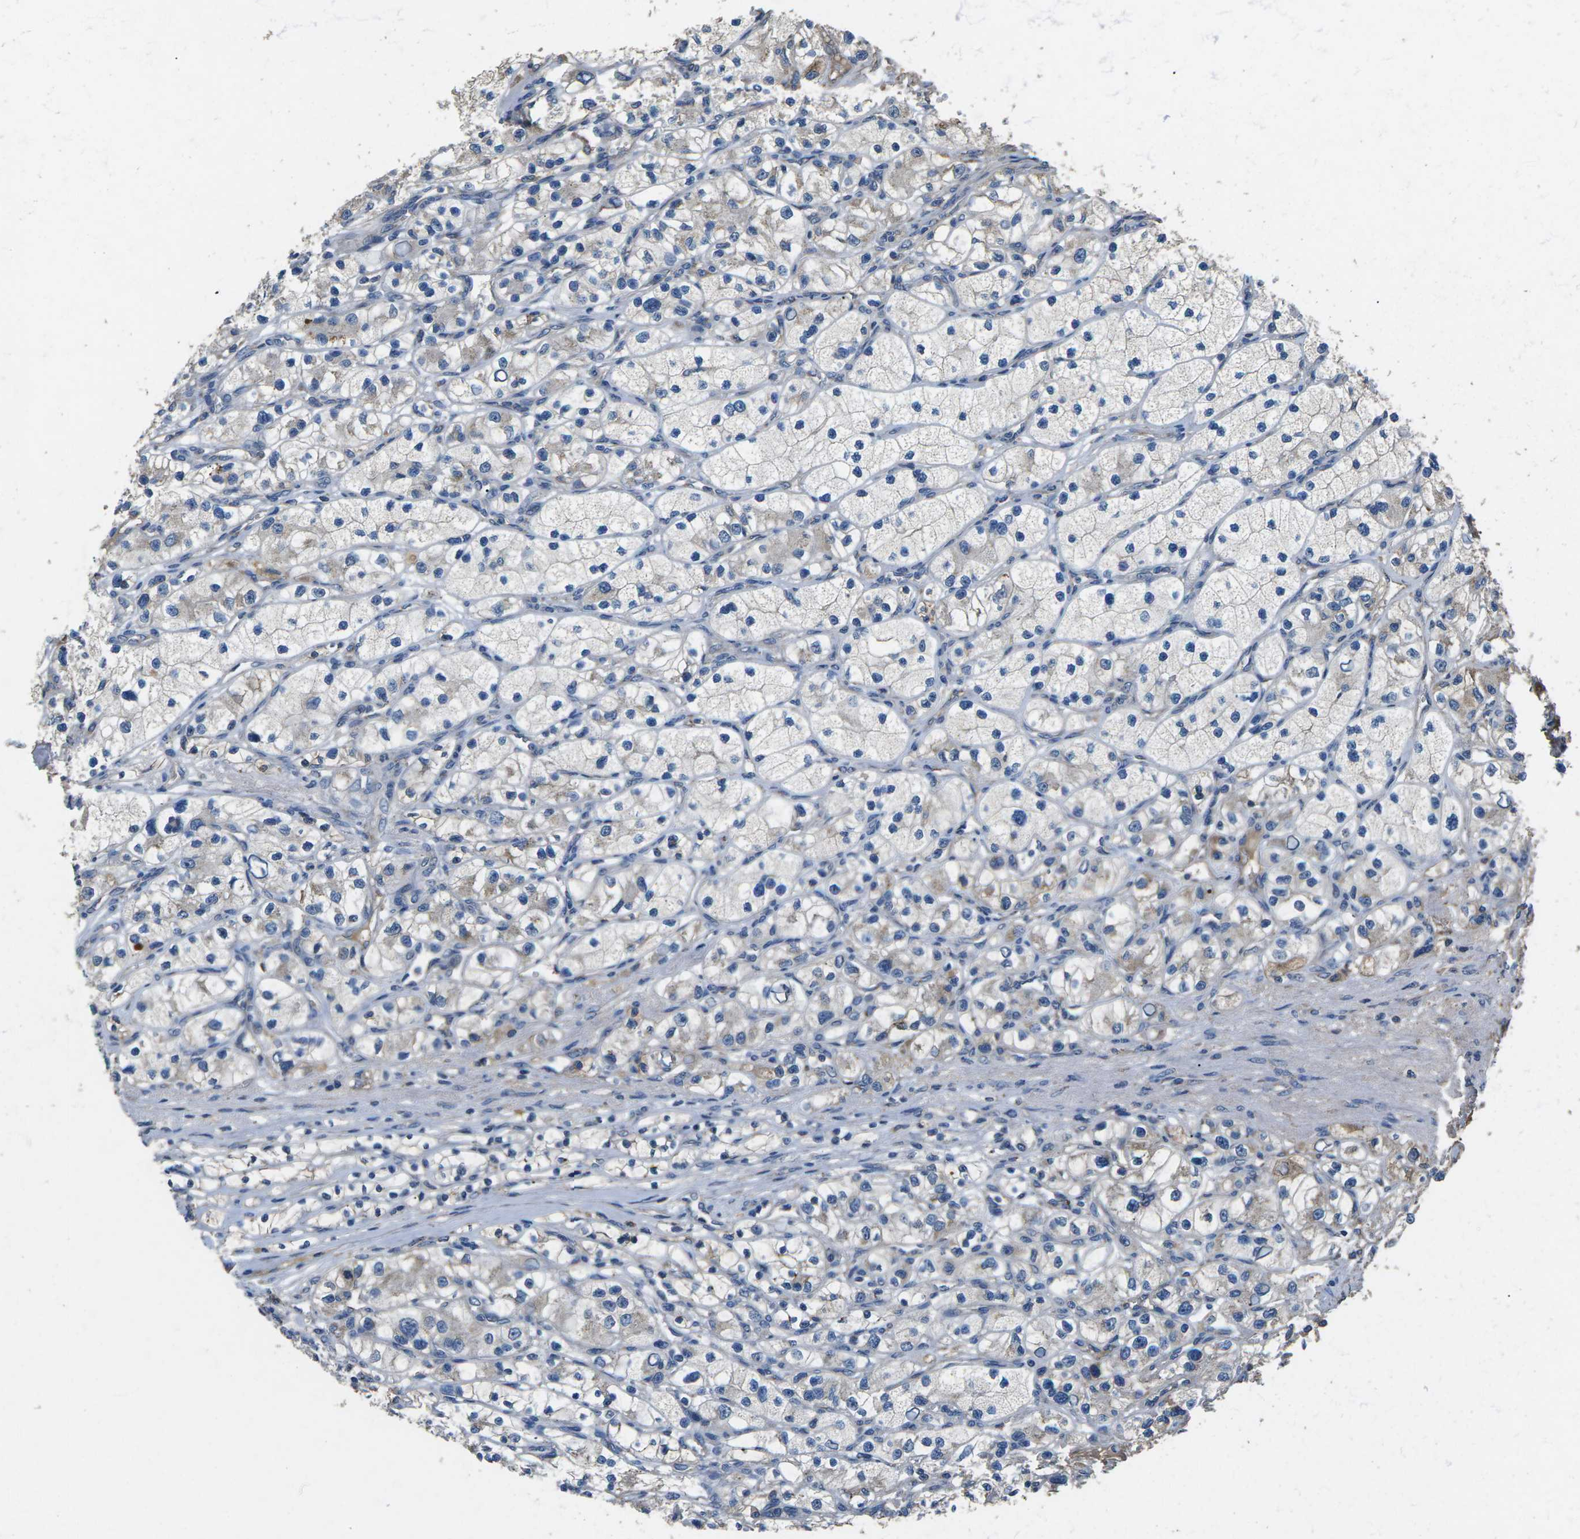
{"staining": {"intensity": "weak", "quantity": "<25%", "location": "cytoplasmic/membranous"}, "tissue": "renal cancer", "cell_type": "Tumor cells", "image_type": "cancer", "snomed": [{"axis": "morphology", "description": "Adenocarcinoma, NOS"}, {"axis": "topography", "description": "Kidney"}], "caption": "IHC of renal cancer (adenocarcinoma) reveals no positivity in tumor cells.", "gene": "B4GAT1", "patient": {"sex": "female", "age": 57}}